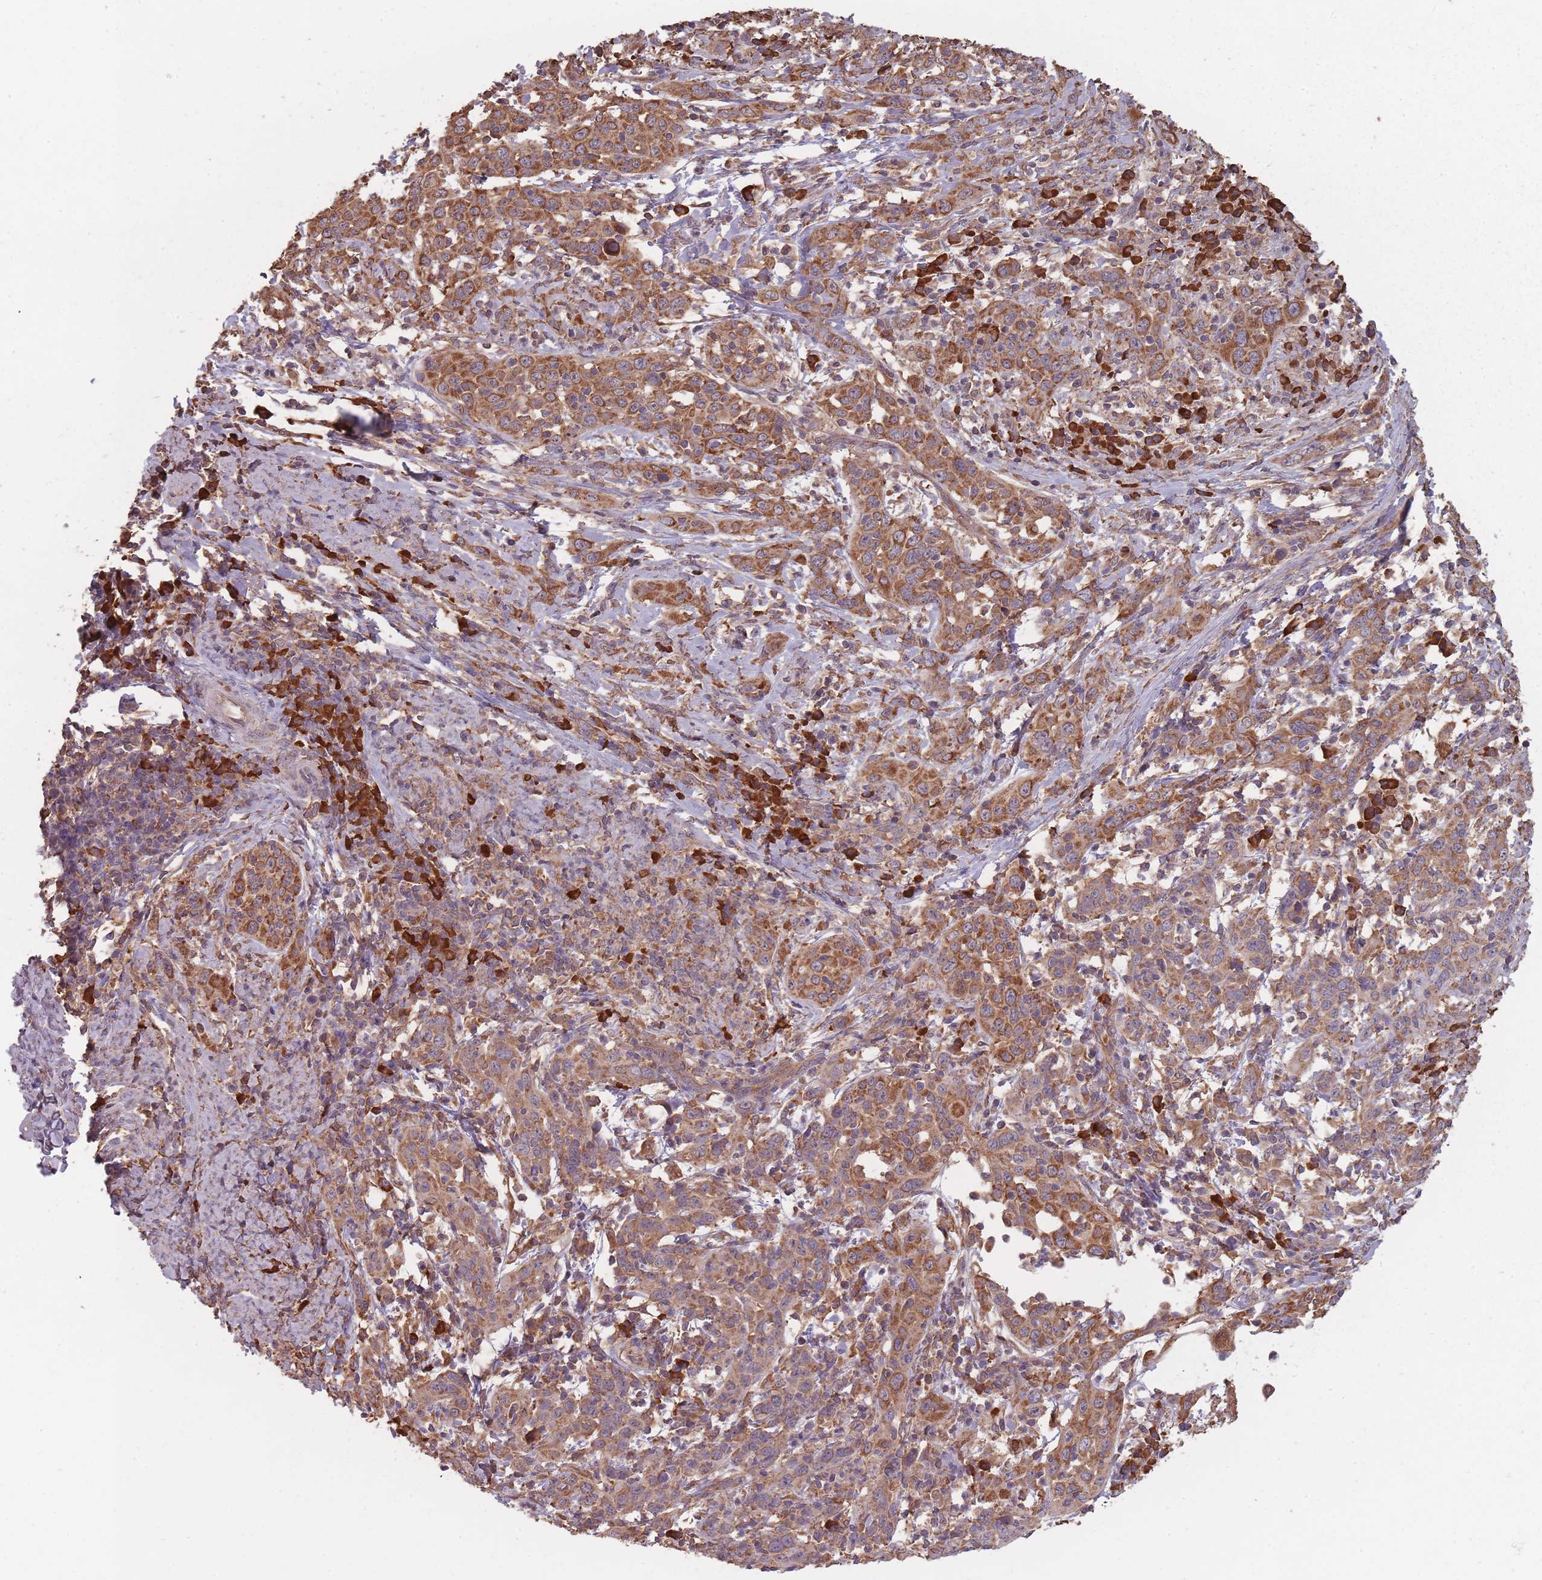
{"staining": {"intensity": "moderate", "quantity": ">75%", "location": "cytoplasmic/membranous"}, "tissue": "cervical cancer", "cell_type": "Tumor cells", "image_type": "cancer", "snomed": [{"axis": "morphology", "description": "Squamous cell carcinoma, NOS"}, {"axis": "topography", "description": "Cervix"}], "caption": "Squamous cell carcinoma (cervical) stained with immunohistochemistry (IHC) shows moderate cytoplasmic/membranous staining in approximately >75% of tumor cells.", "gene": "SANBR", "patient": {"sex": "female", "age": 46}}